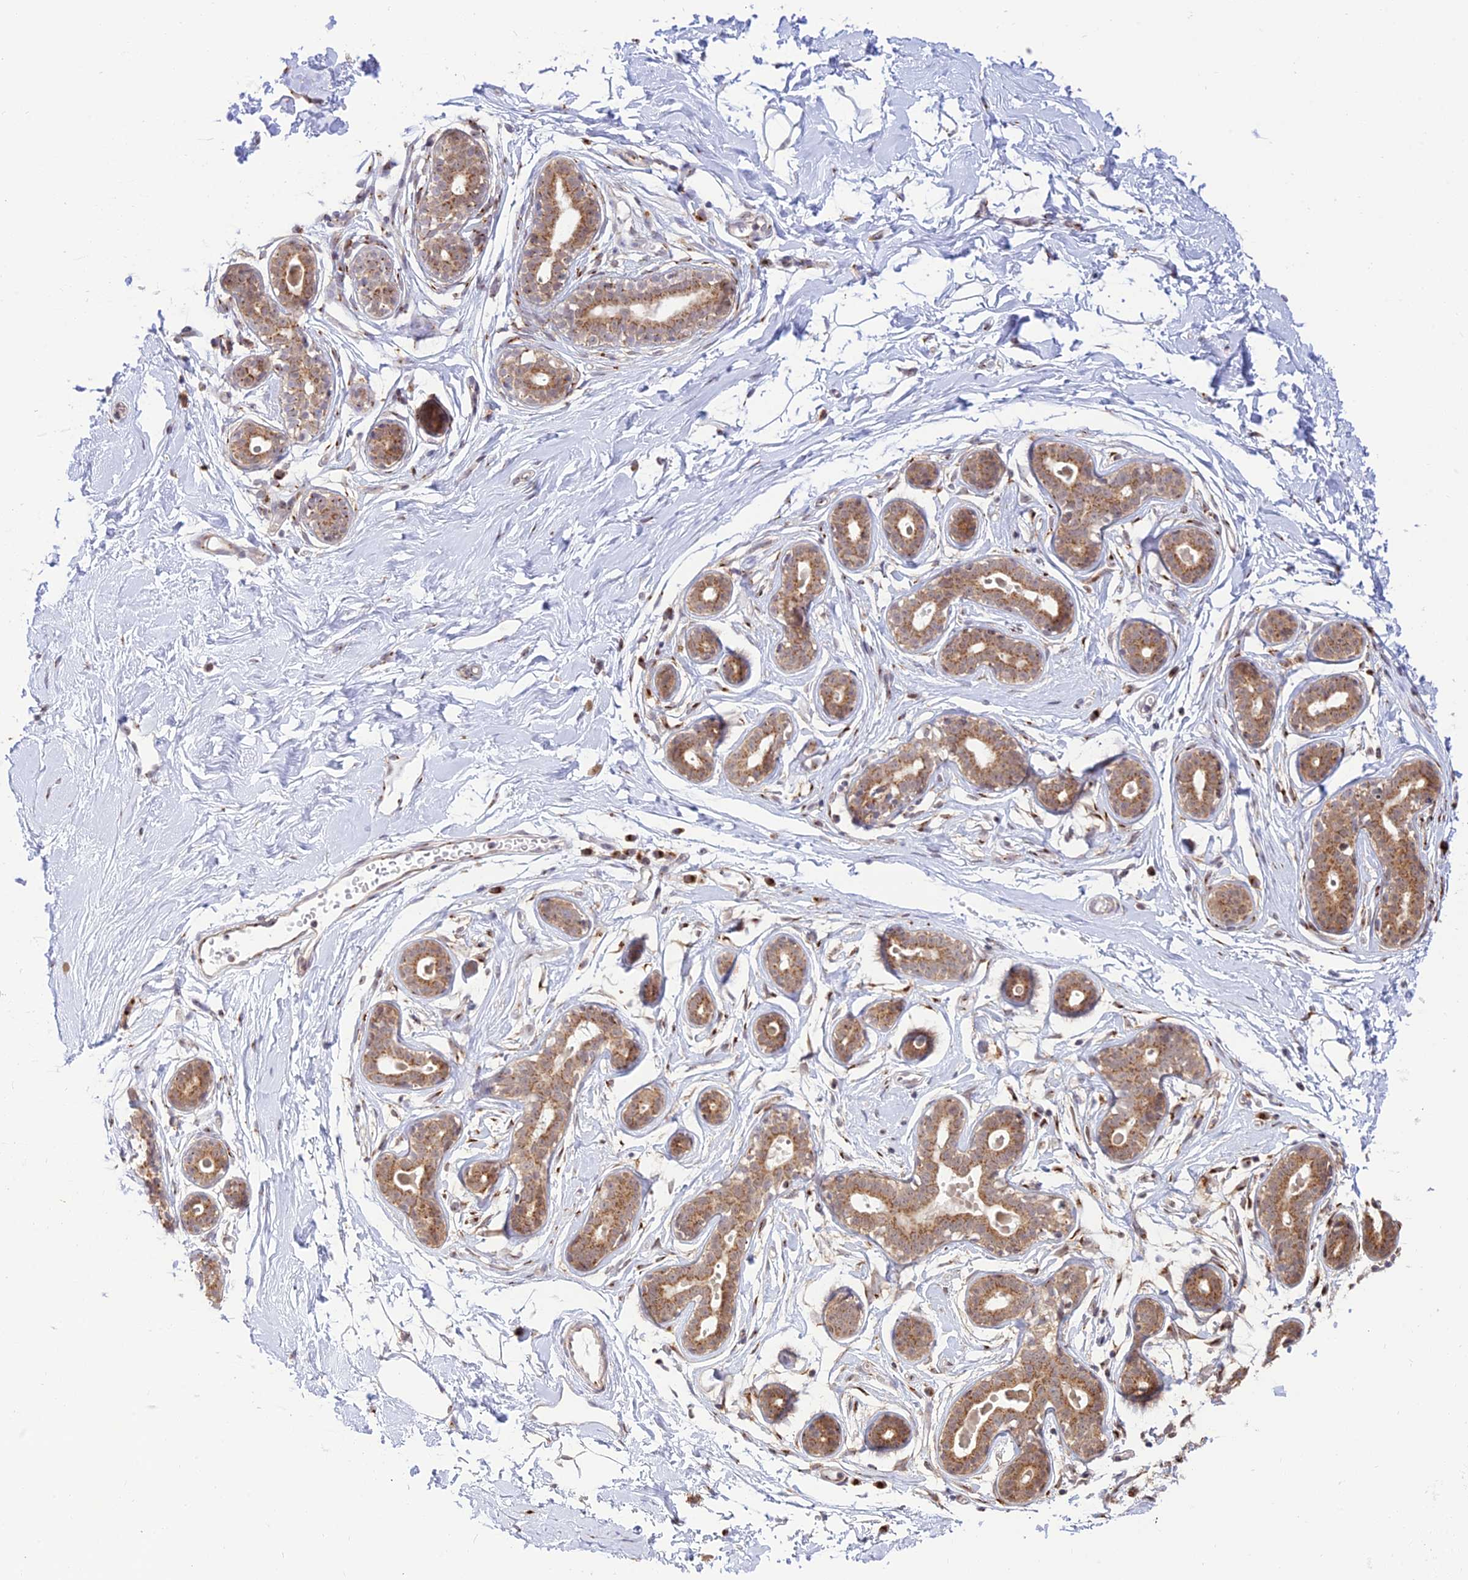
{"staining": {"intensity": "negative", "quantity": "none", "location": "none"}, "tissue": "breast", "cell_type": "Adipocytes", "image_type": "normal", "snomed": [{"axis": "morphology", "description": "Normal tissue, NOS"}, {"axis": "morphology", "description": "Adenoma, NOS"}, {"axis": "topography", "description": "Breast"}], "caption": "Immunohistochemical staining of benign breast displays no significant expression in adipocytes. (DAB IHC, high magnification).", "gene": "GOLGA3", "patient": {"sex": "female", "age": 23}}